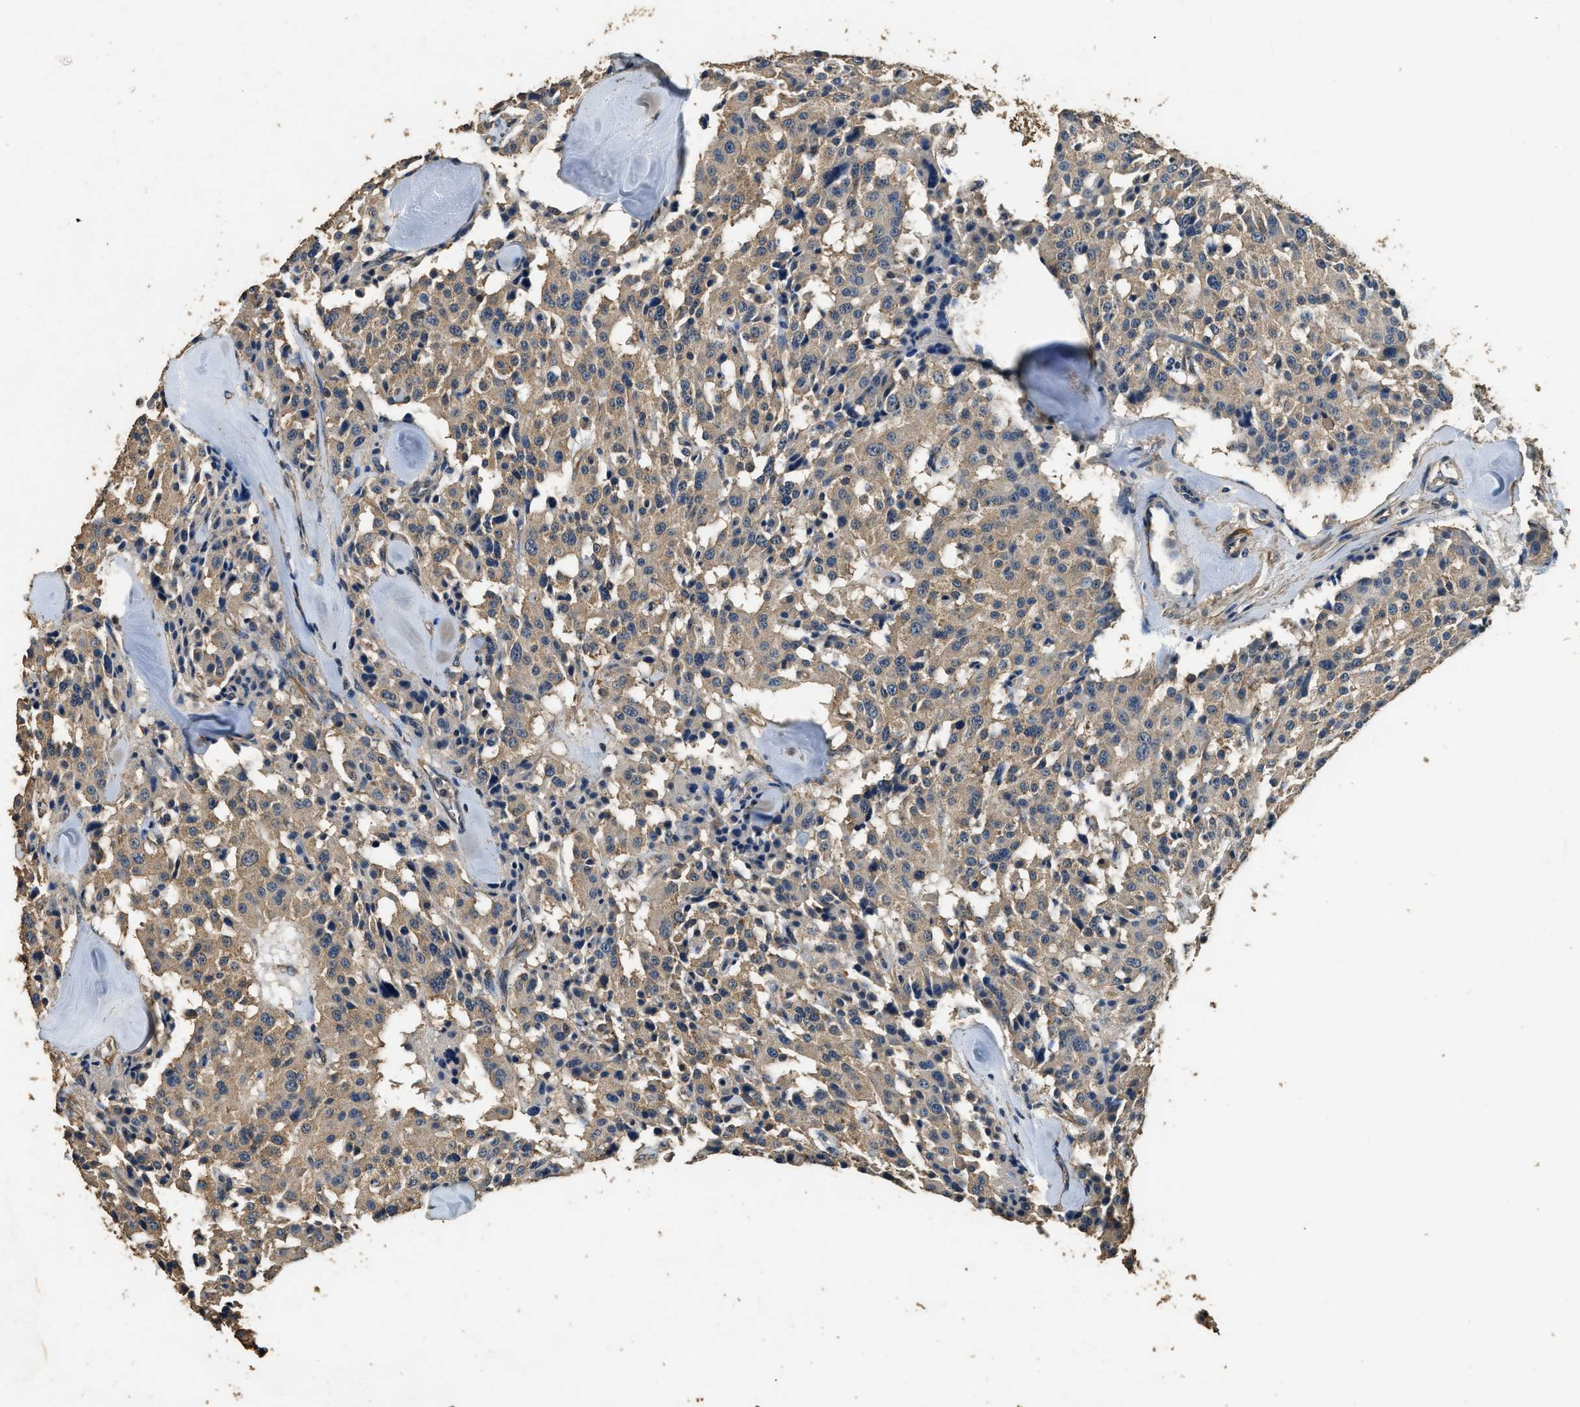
{"staining": {"intensity": "weak", "quantity": ">75%", "location": "cytoplasmic/membranous"}, "tissue": "carcinoid", "cell_type": "Tumor cells", "image_type": "cancer", "snomed": [{"axis": "morphology", "description": "Carcinoid, malignant, NOS"}, {"axis": "topography", "description": "Lung"}], "caption": "Tumor cells show low levels of weak cytoplasmic/membranous positivity in about >75% of cells in human malignant carcinoid.", "gene": "MIB1", "patient": {"sex": "male", "age": 30}}